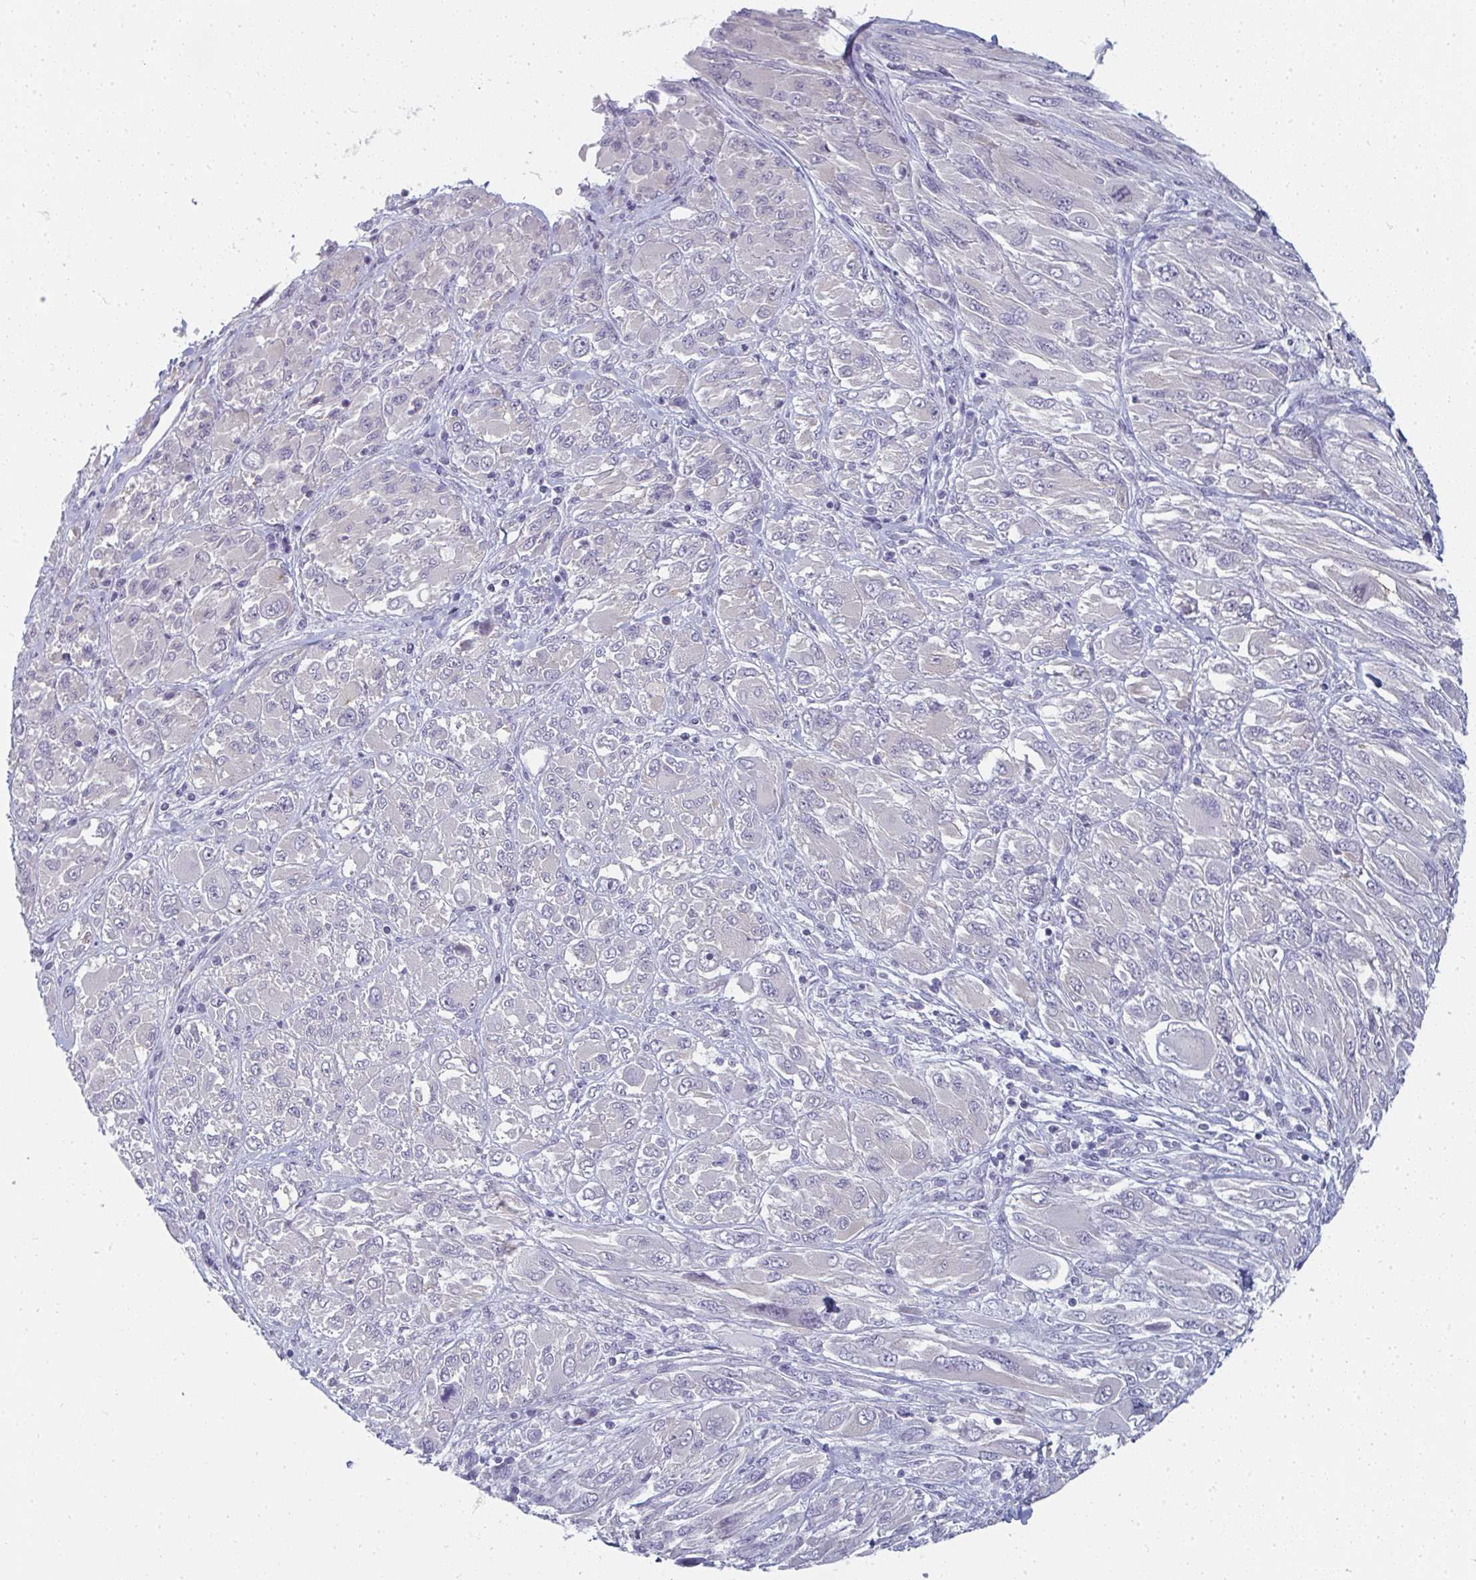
{"staining": {"intensity": "negative", "quantity": "none", "location": "none"}, "tissue": "melanoma", "cell_type": "Tumor cells", "image_type": "cancer", "snomed": [{"axis": "morphology", "description": "Malignant melanoma, NOS"}, {"axis": "topography", "description": "Skin"}], "caption": "This is an immunohistochemistry (IHC) histopathology image of human malignant melanoma. There is no positivity in tumor cells.", "gene": "SHB", "patient": {"sex": "female", "age": 91}}